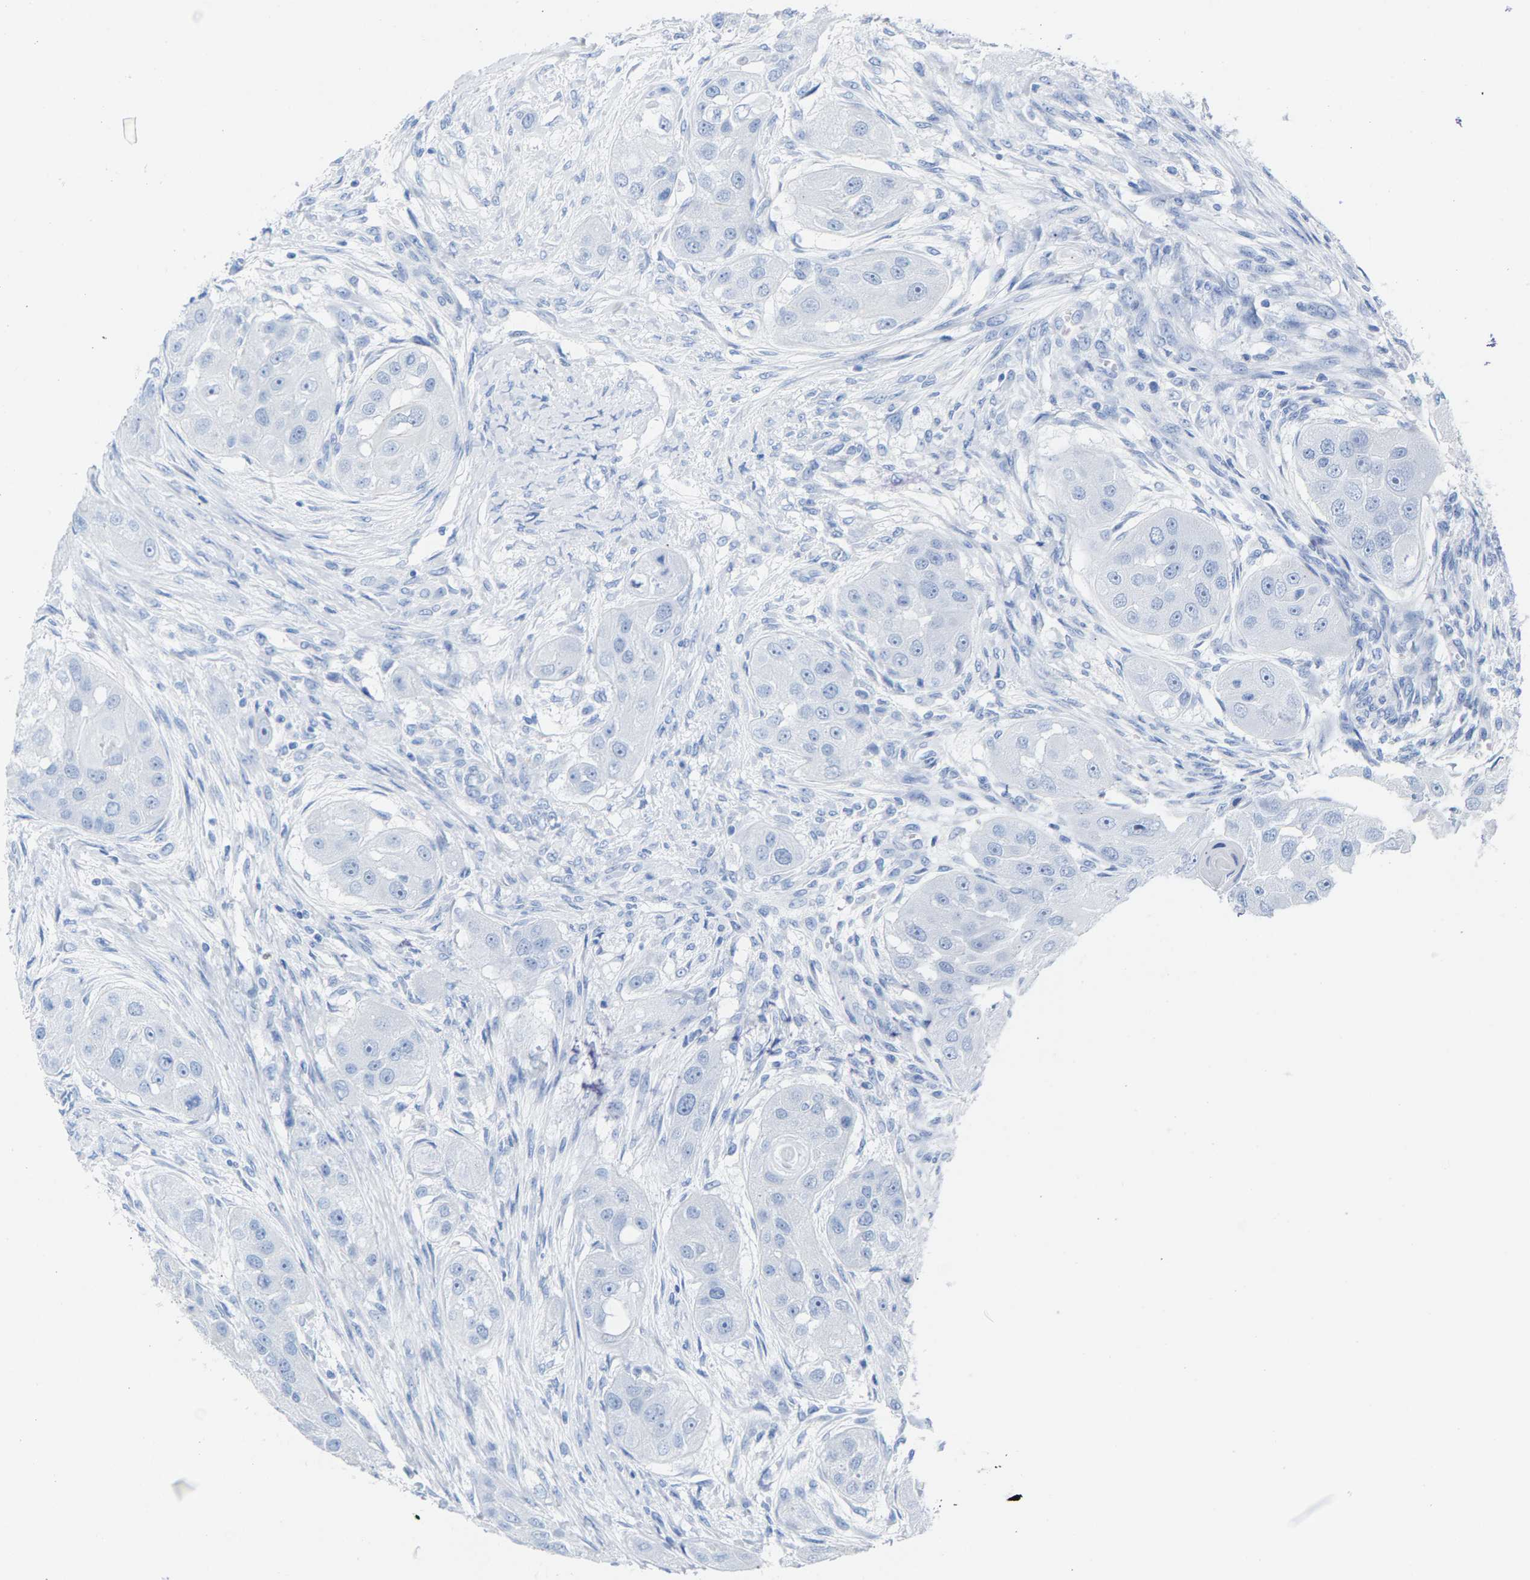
{"staining": {"intensity": "negative", "quantity": "none", "location": "none"}, "tissue": "head and neck cancer", "cell_type": "Tumor cells", "image_type": "cancer", "snomed": [{"axis": "morphology", "description": "Normal tissue, NOS"}, {"axis": "morphology", "description": "Squamous cell carcinoma, NOS"}, {"axis": "topography", "description": "Skeletal muscle"}, {"axis": "topography", "description": "Head-Neck"}], "caption": "DAB (3,3'-diaminobenzidine) immunohistochemical staining of head and neck cancer reveals no significant staining in tumor cells.", "gene": "CPA1", "patient": {"sex": "male", "age": 51}}